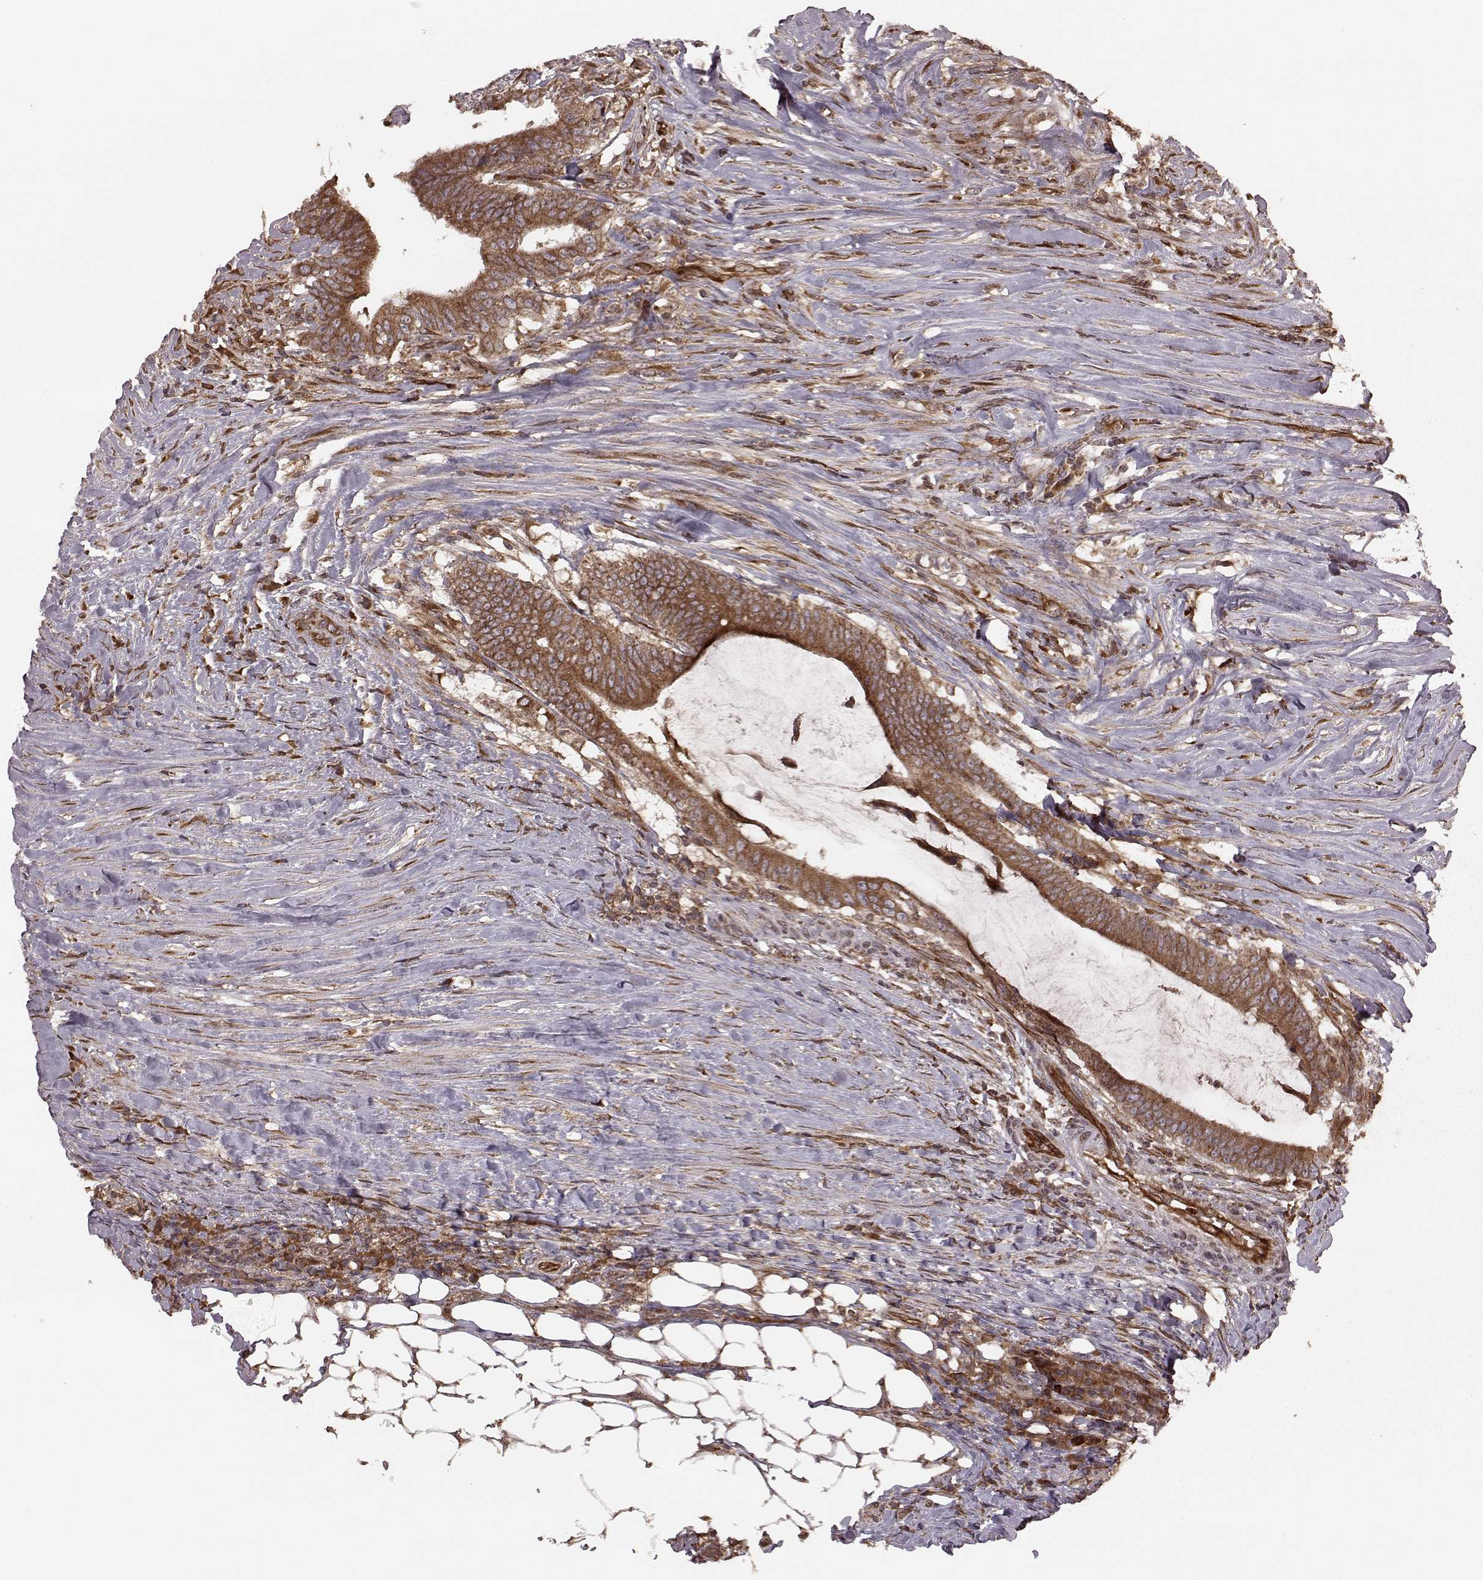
{"staining": {"intensity": "strong", "quantity": ">75%", "location": "cytoplasmic/membranous"}, "tissue": "colorectal cancer", "cell_type": "Tumor cells", "image_type": "cancer", "snomed": [{"axis": "morphology", "description": "Adenocarcinoma, NOS"}, {"axis": "topography", "description": "Colon"}], "caption": "There is high levels of strong cytoplasmic/membranous positivity in tumor cells of colorectal cancer, as demonstrated by immunohistochemical staining (brown color).", "gene": "AGPAT1", "patient": {"sex": "female", "age": 43}}